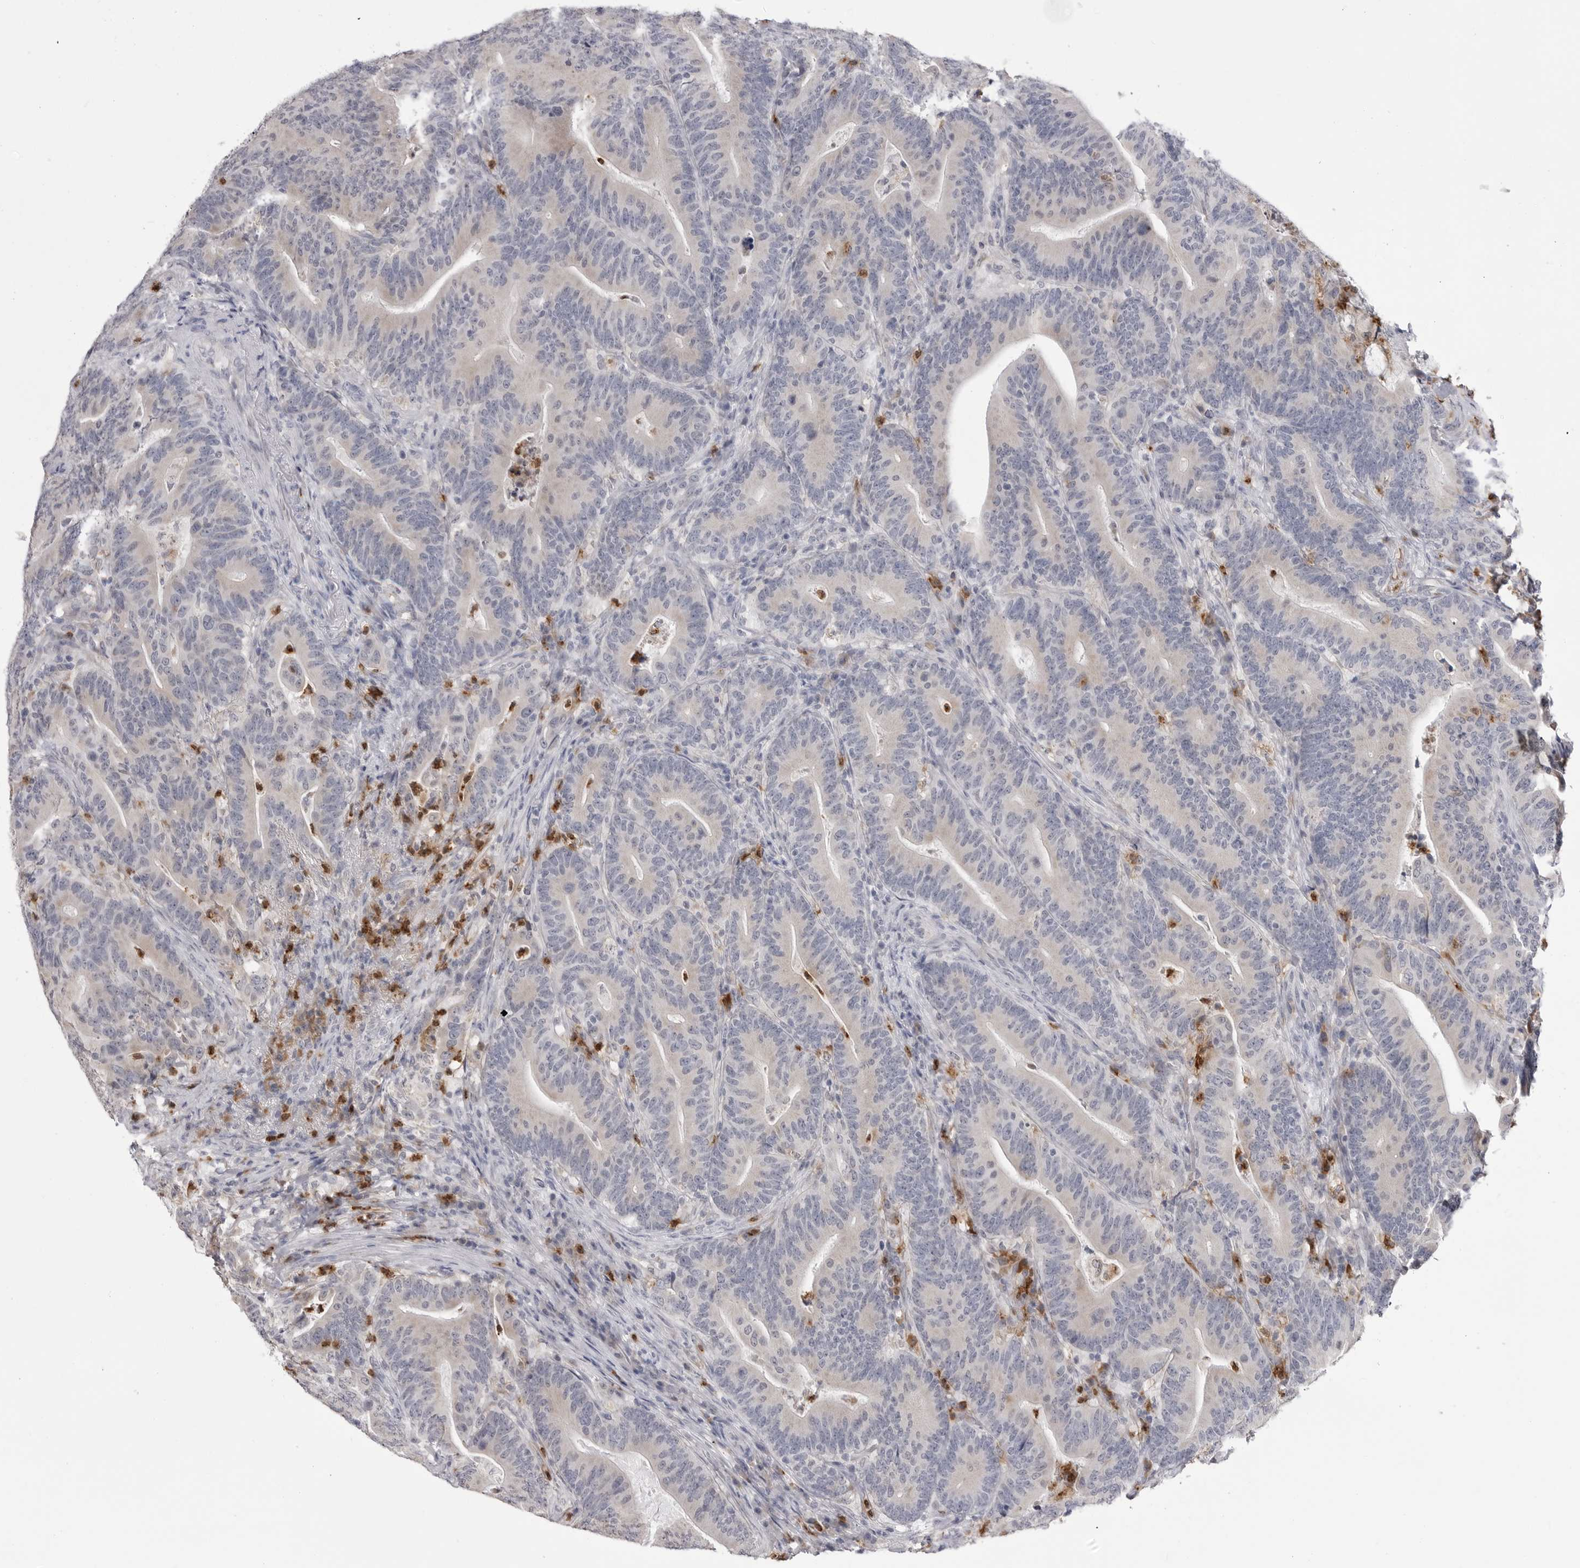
{"staining": {"intensity": "negative", "quantity": "none", "location": "none"}, "tissue": "colorectal cancer", "cell_type": "Tumor cells", "image_type": "cancer", "snomed": [{"axis": "morphology", "description": "Adenocarcinoma, NOS"}, {"axis": "topography", "description": "Colon"}], "caption": "High power microscopy photomicrograph of an IHC photomicrograph of colorectal adenocarcinoma, revealing no significant positivity in tumor cells.", "gene": "STAP2", "patient": {"sex": "female", "age": 66}}